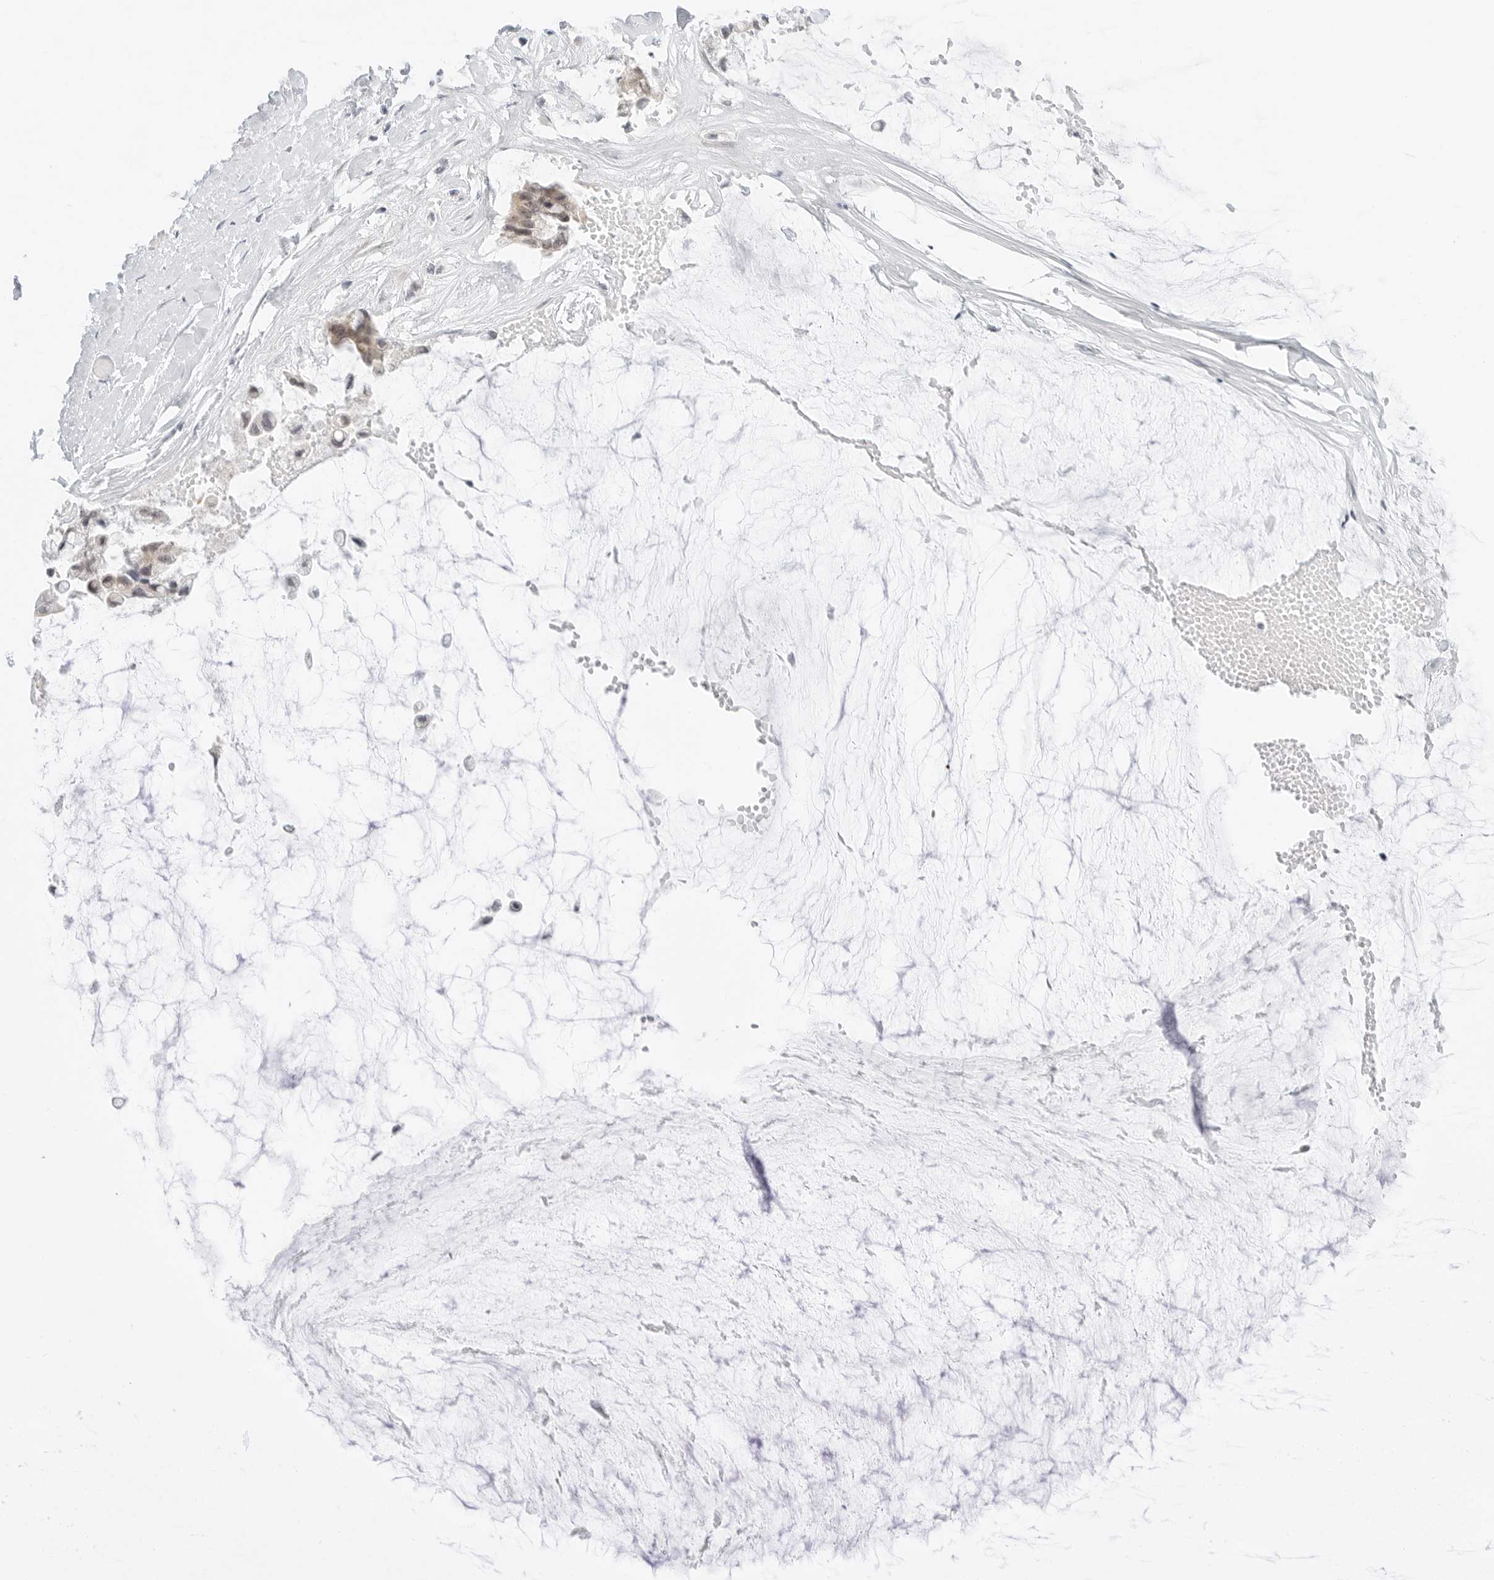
{"staining": {"intensity": "weak", "quantity": "<25%", "location": "cytoplasmic/membranous"}, "tissue": "ovarian cancer", "cell_type": "Tumor cells", "image_type": "cancer", "snomed": [{"axis": "morphology", "description": "Cystadenocarcinoma, mucinous, NOS"}, {"axis": "topography", "description": "Ovary"}], "caption": "Tumor cells show no significant protein expression in mucinous cystadenocarcinoma (ovarian).", "gene": "CCSAP", "patient": {"sex": "female", "age": 39}}